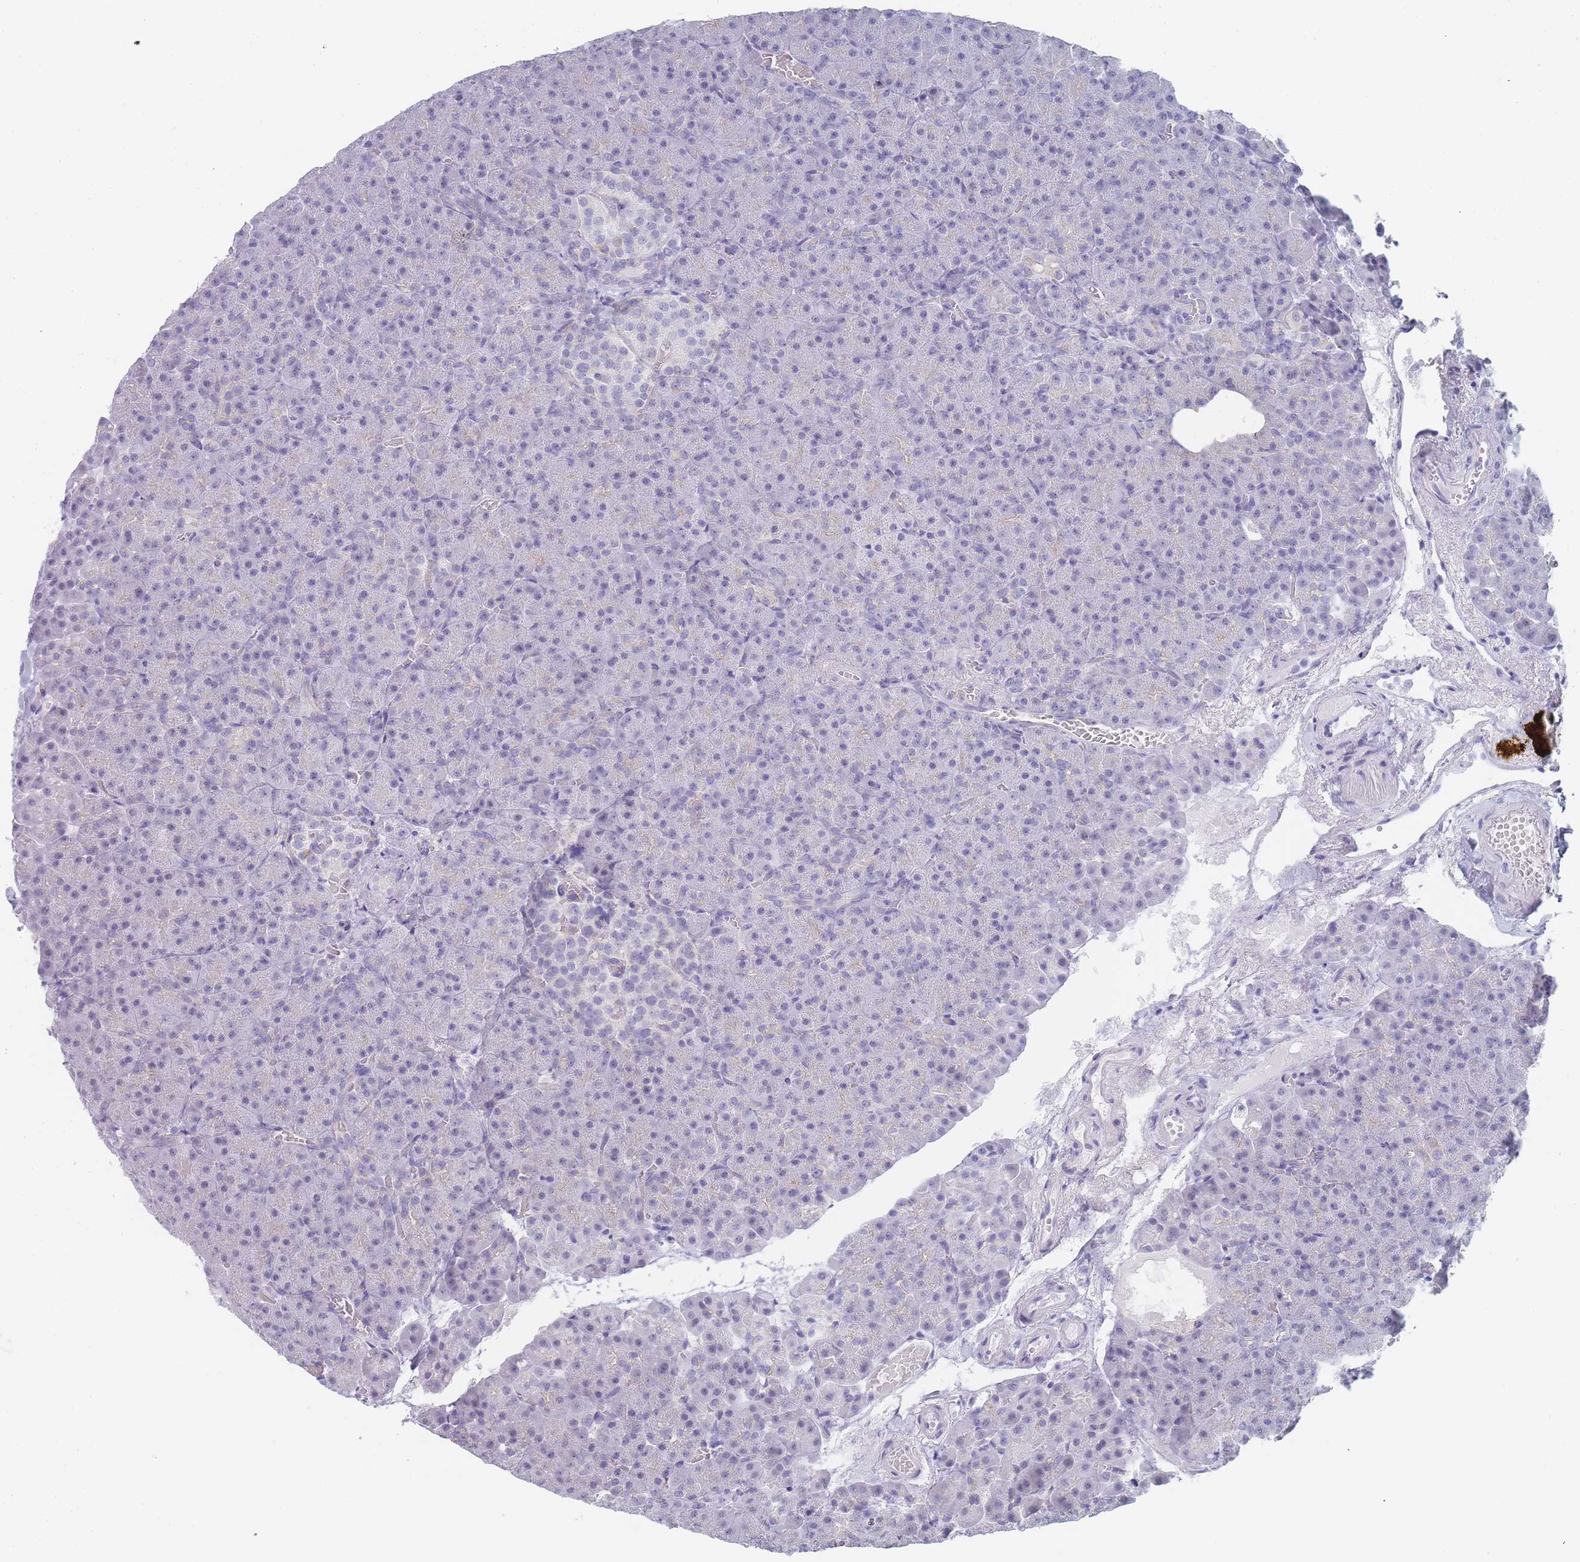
{"staining": {"intensity": "negative", "quantity": "none", "location": "none"}, "tissue": "pancreas", "cell_type": "Exocrine glandular cells", "image_type": "normal", "snomed": [{"axis": "morphology", "description": "Normal tissue, NOS"}, {"axis": "topography", "description": "Pancreas"}], "caption": "Exocrine glandular cells show no significant staining in normal pancreas.", "gene": "IMPG1", "patient": {"sex": "female", "age": 74}}